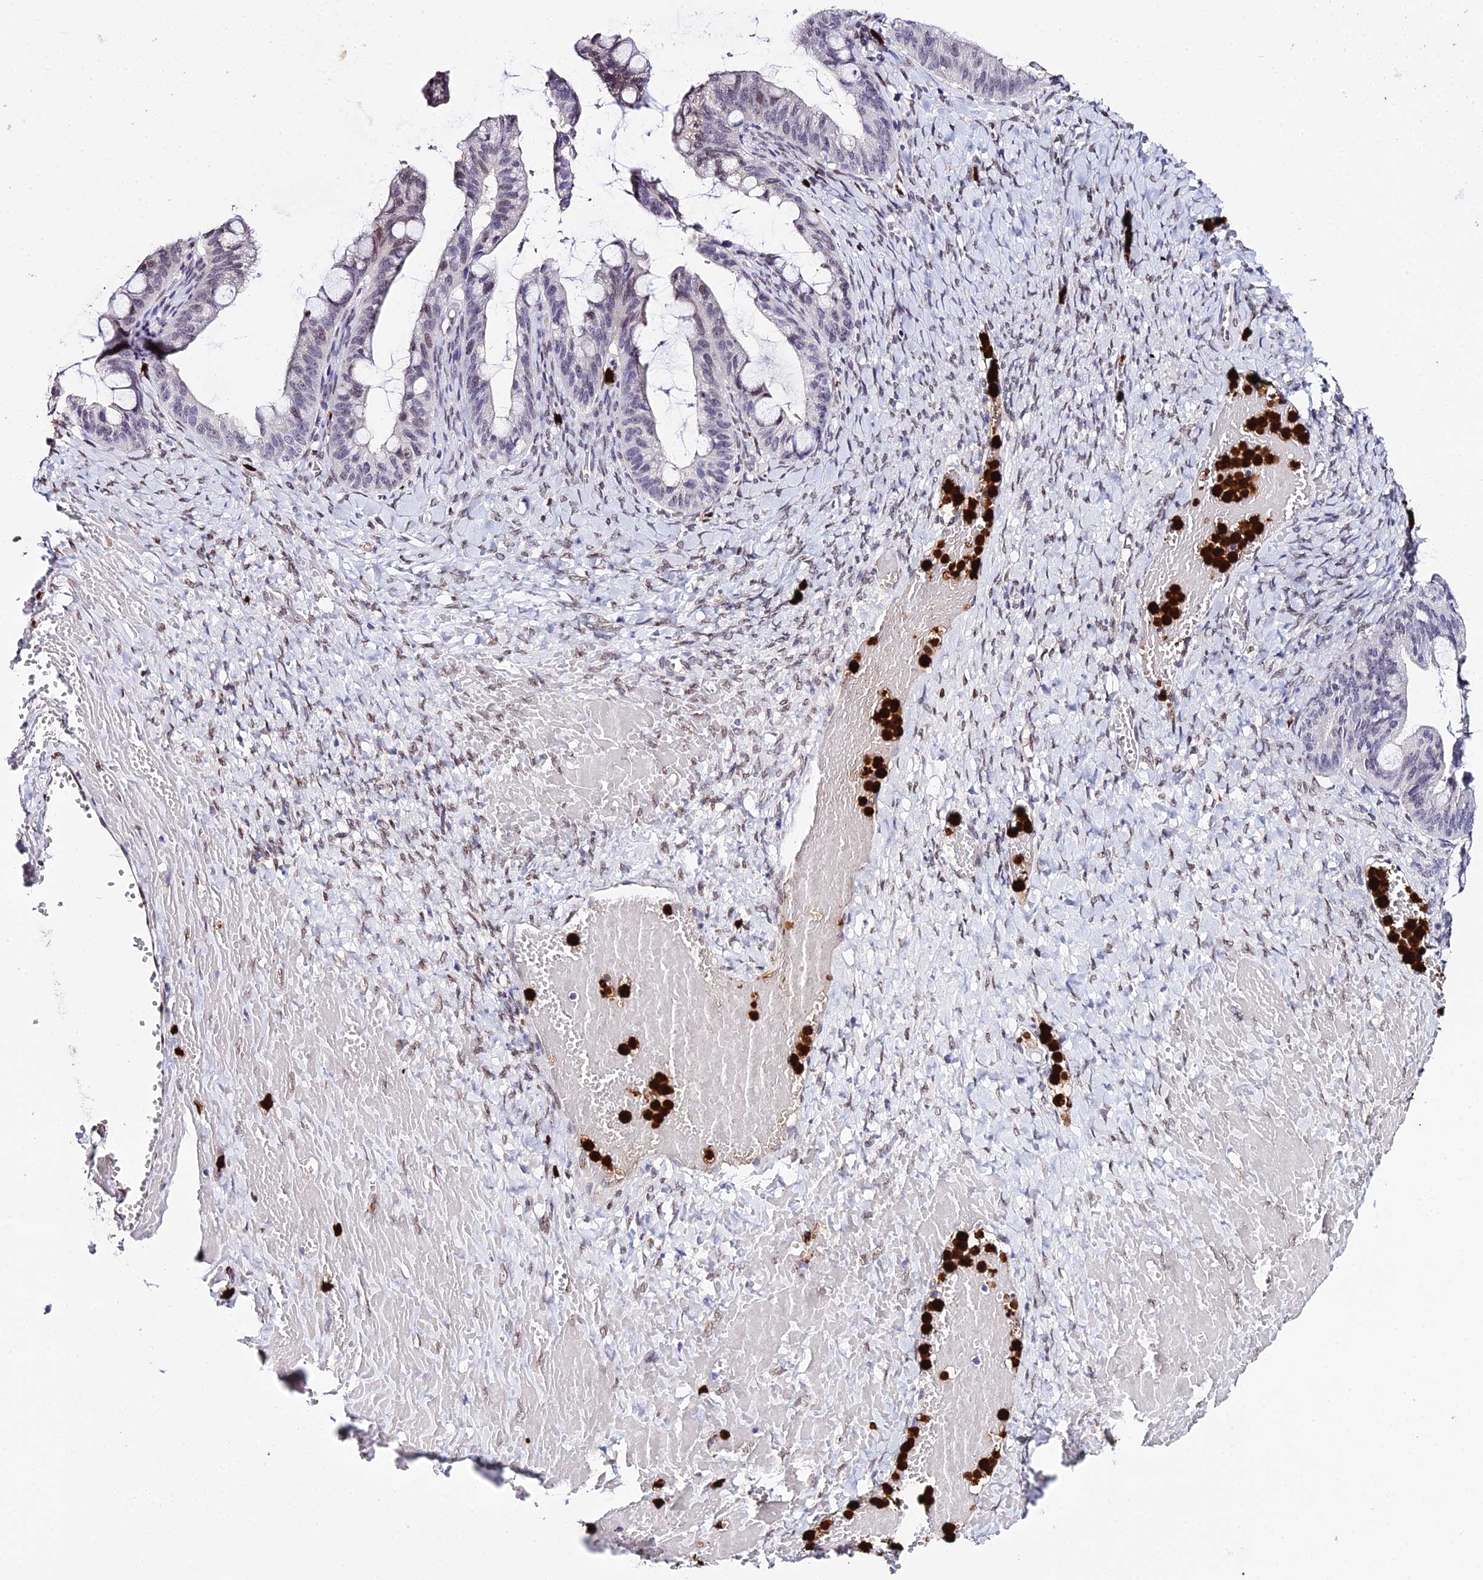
{"staining": {"intensity": "weak", "quantity": "<25%", "location": "nuclear"}, "tissue": "ovarian cancer", "cell_type": "Tumor cells", "image_type": "cancer", "snomed": [{"axis": "morphology", "description": "Cystadenocarcinoma, mucinous, NOS"}, {"axis": "topography", "description": "Ovary"}], "caption": "DAB immunohistochemical staining of human ovarian mucinous cystadenocarcinoma shows no significant expression in tumor cells.", "gene": "MCM10", "patient": {"sex": "female", "age": 73}}